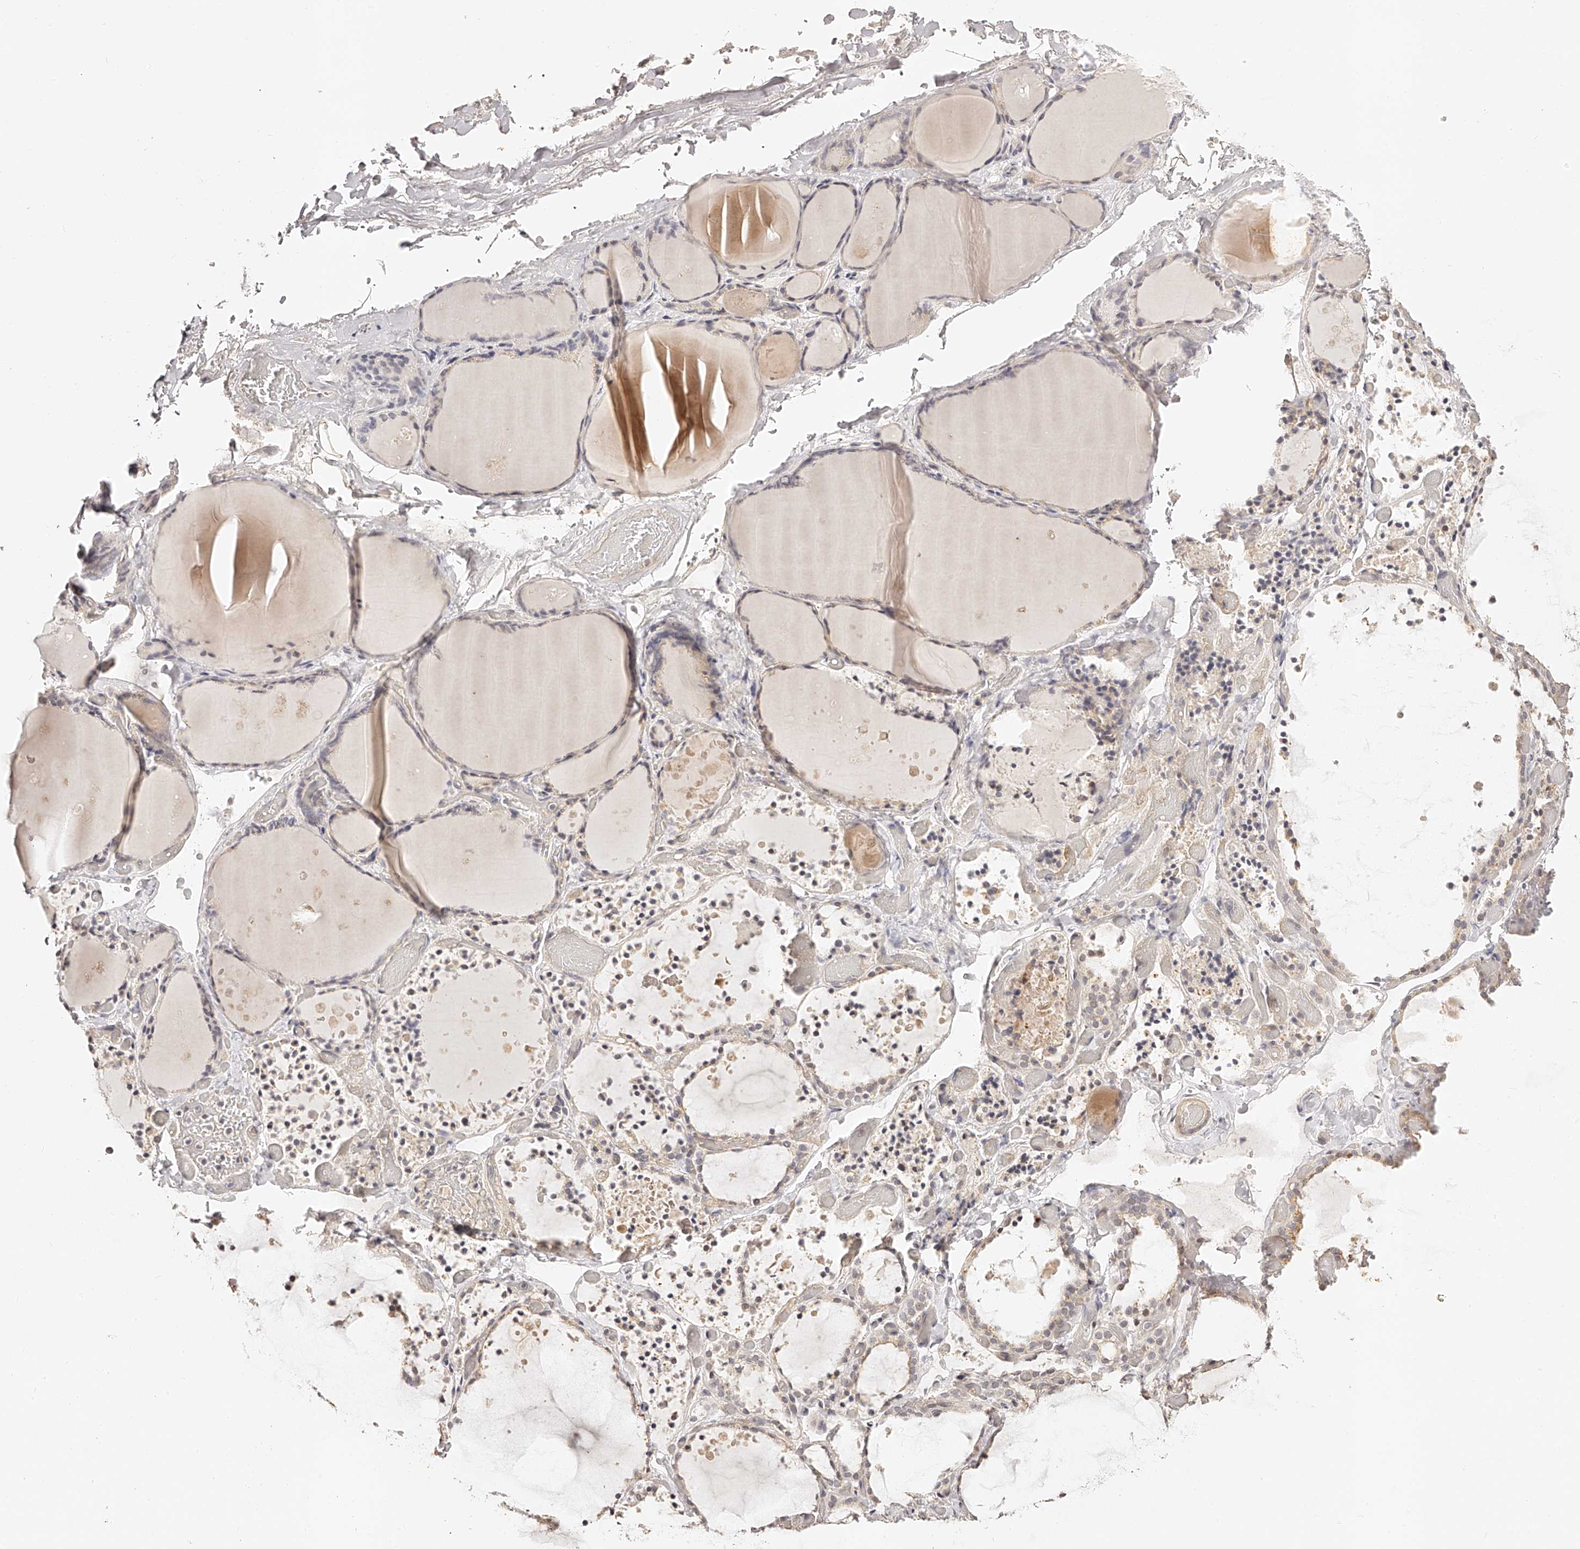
{"staining": {"intensity": "weak", "quantity": "25%-75%", "location": "cytoplasmic/membranous,nuclear"}, "tissue": "thyroid gland", "cell_type": "Glandular cells", "image_type": "normal", "snomed": [{"axis": "morphology", "description": "Normal tissue, NOS"}, {"axis": "topography", "description": "Thyroid gland"}], "caption": "This image shows IHC staining of normal human thyroid gland, with low weak cytoplasmic/membranous,nuclear positivity in about 25%-75% of glandular cells.", "gene": "ZNF789", "patient": {"sex": "female", "age": 44}}